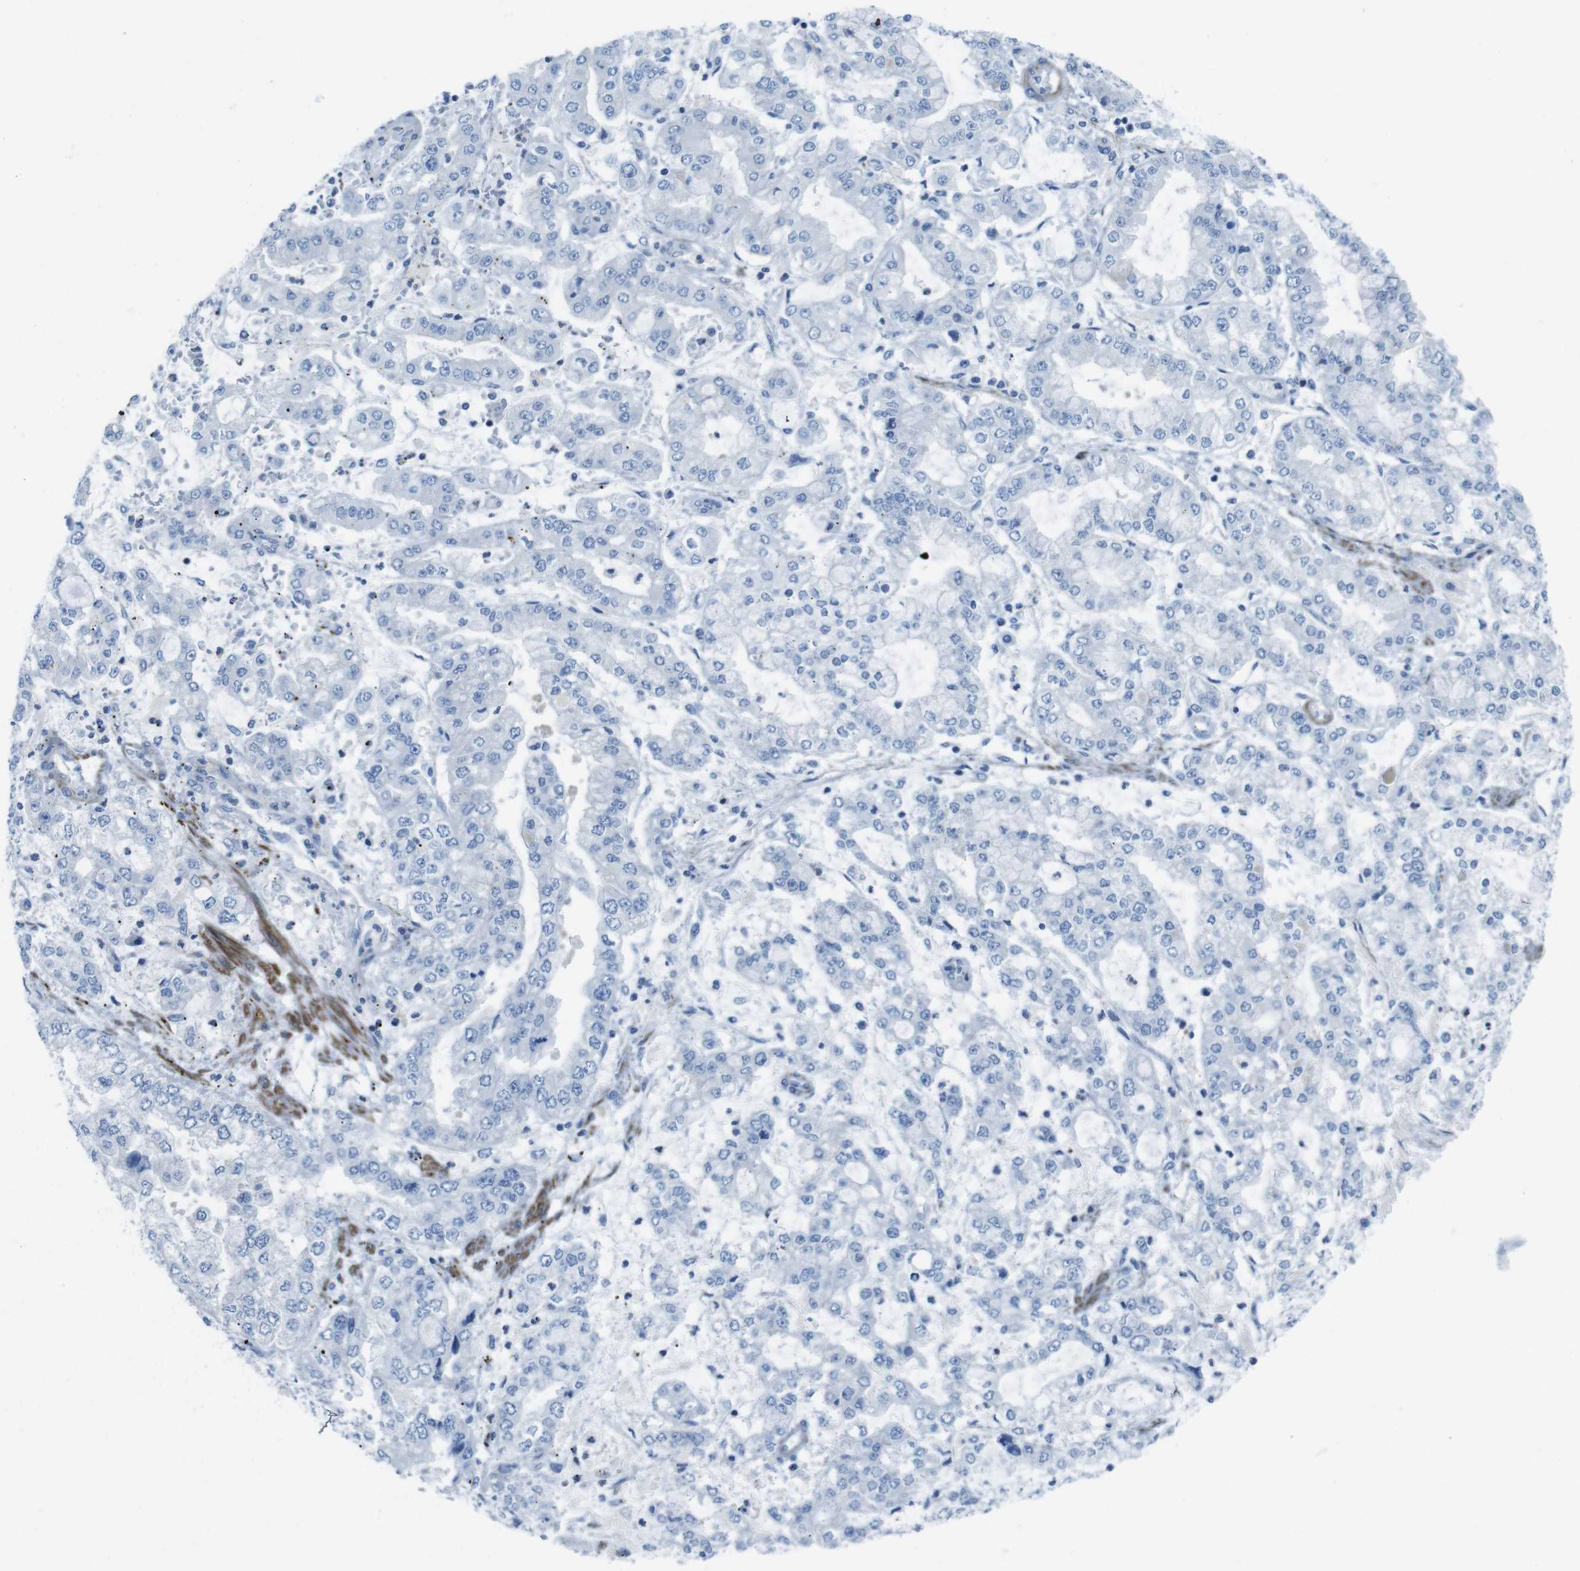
{"staining": {"intensity": "negative", "quantity": "none", "location": "none"}, "tissue": "stomach cancer", "cell_type": "Tumor cells", "image_type": "cancer", "snomed": [{"axis": "morphology", "description": "Adenocarcinoma, NOS"}, {"axis": "topography", "description": "Stomach"}], "caption": "An image of adenocarcinoma (stomach) stained for a protein reveals no brown staining in tumor cells.", "gene": "ASIC5", "patient": {"sex": "male", "age": 76}}